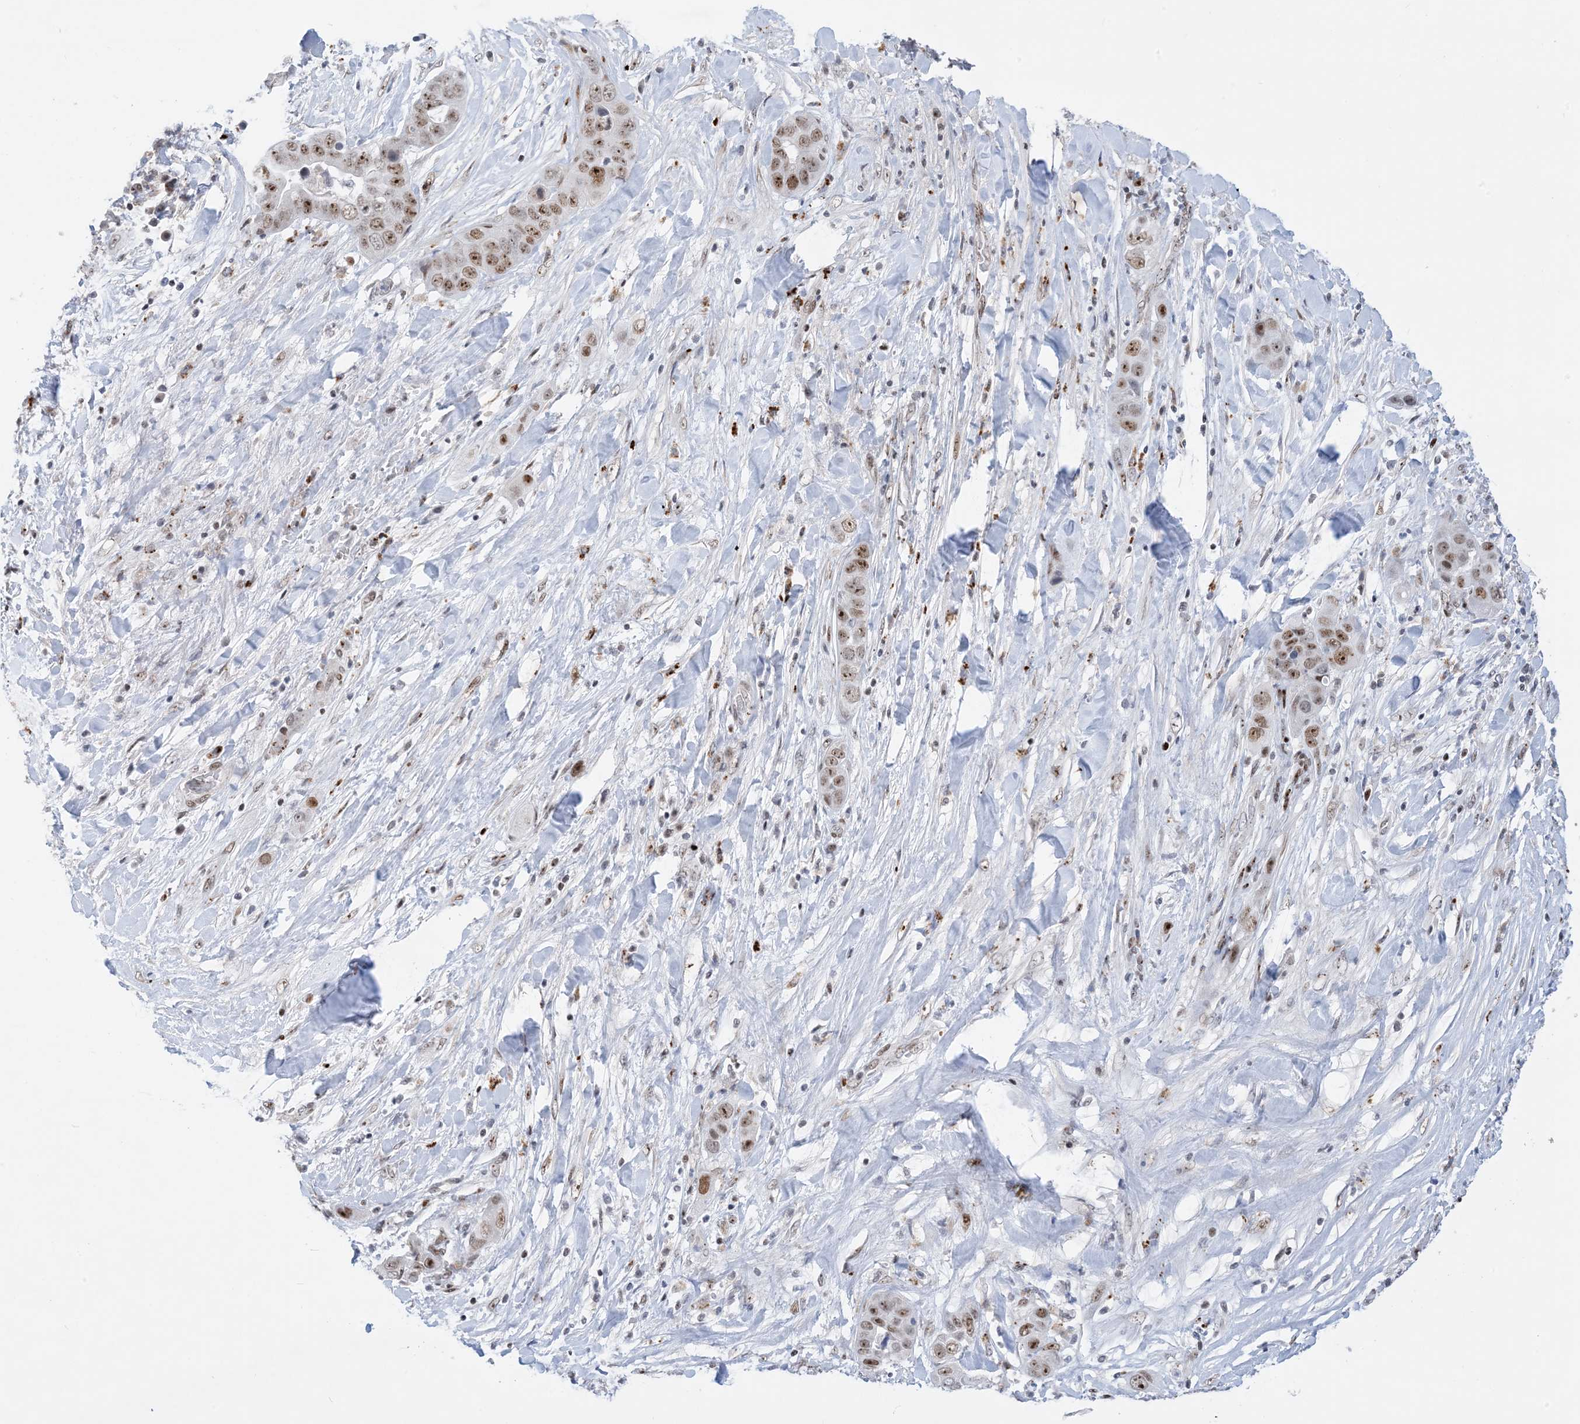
{"staining": {"intensity": "moderate", "quantity": ">75%", "location": "nuclear"}, "tissue": "liver cancer", "cell_type": "Tumor cells", "image_type": "cancer", "snomed": [{"axis": "morphology", "description": "Cholangiocarcinoma"}, {"axis": "topography", "description": "Liver"}], "caption": "Moderate nuclear positivity is present in approximately >75% of tumor cells in cholangiocarcinoma (liver).", "gene": "TSPYL1", "patient": {"sex": "female", "age": 52}}